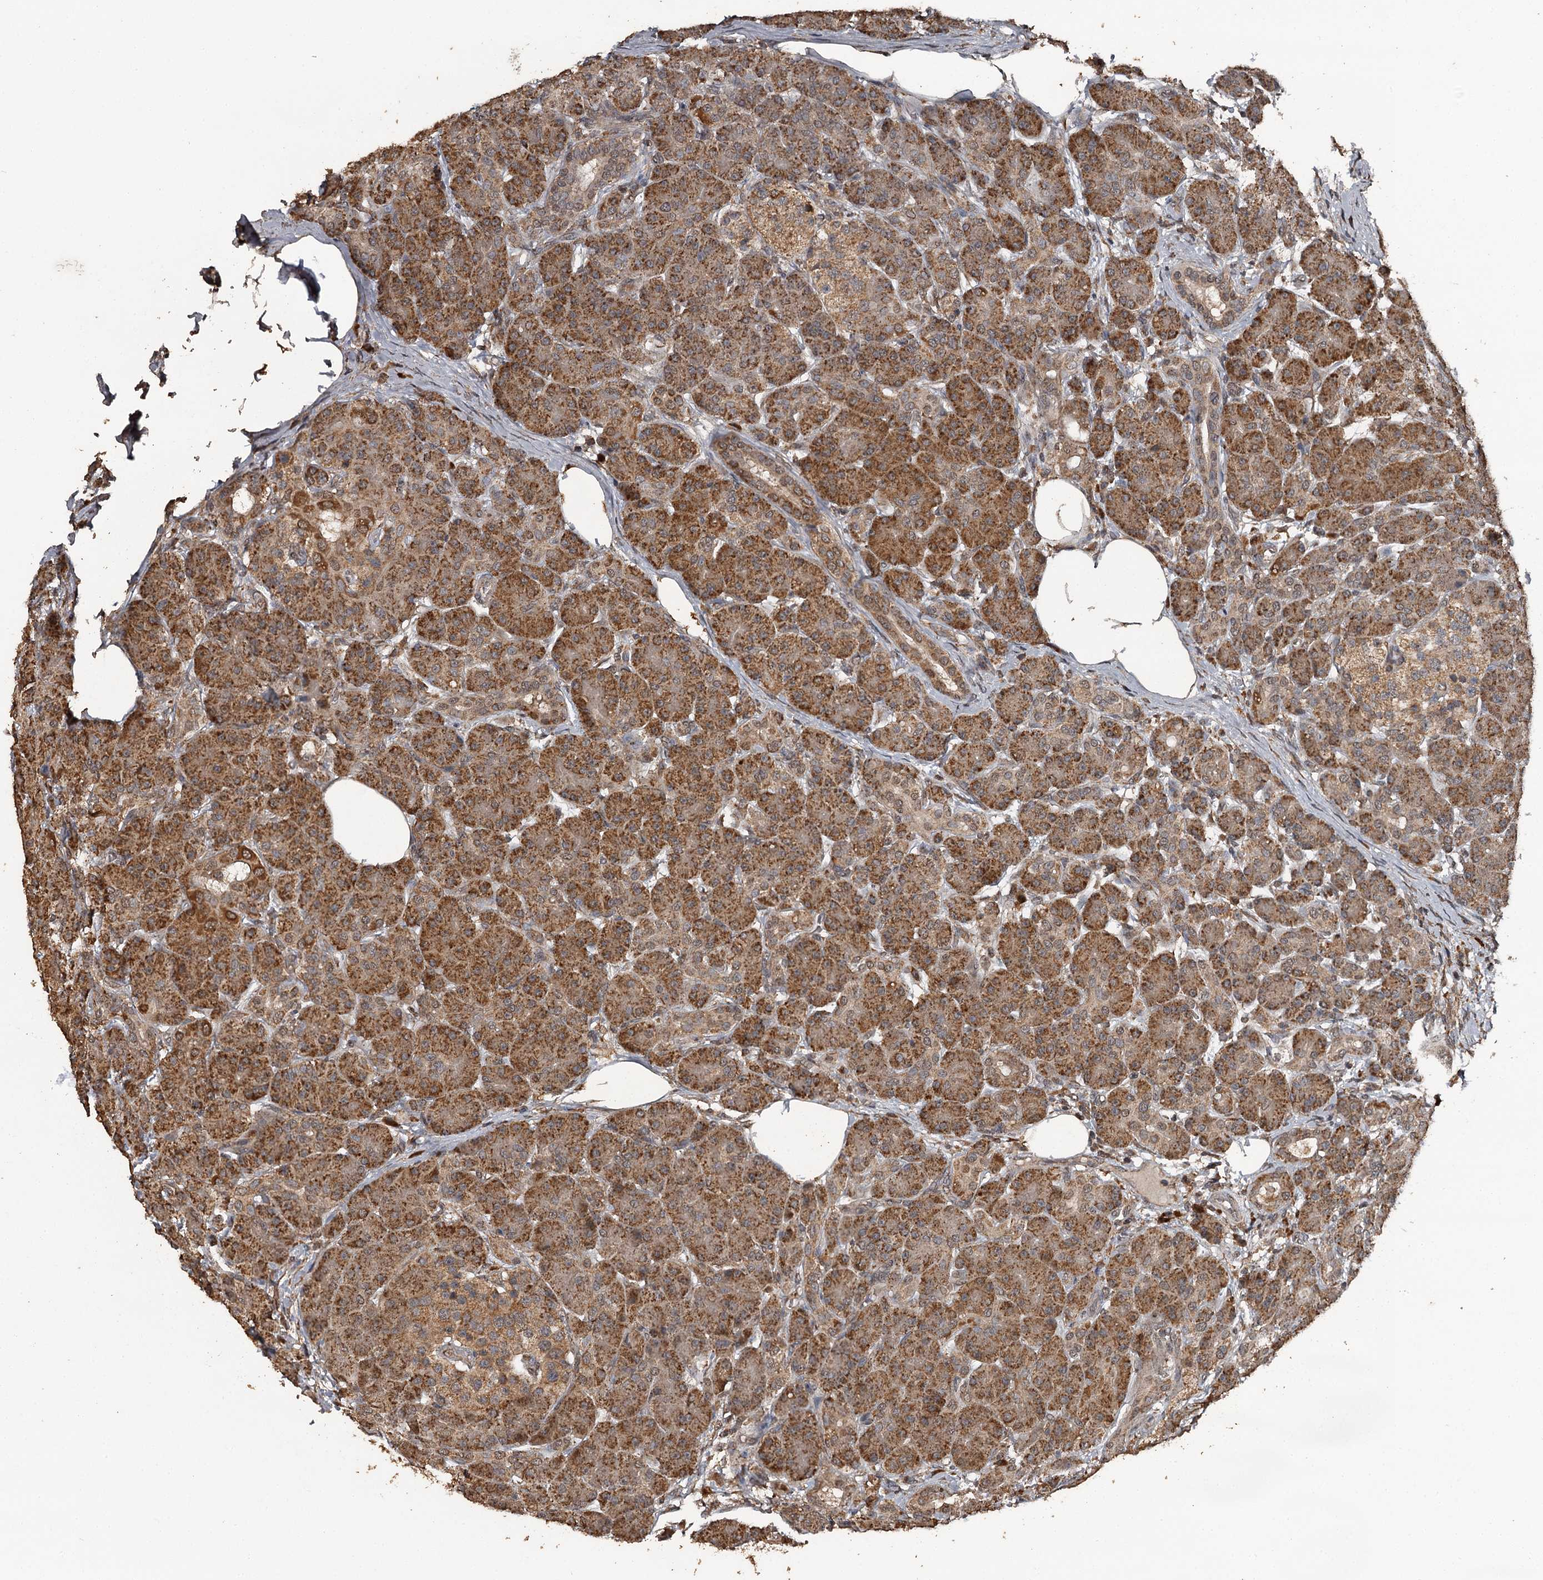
{"staining": {"intensity": "strong", "quantity": ">75%", "location": "cytoplasmic/membranous"}, "tissue": "pancreas", "cell_type": "Exocrine glandular cells", "image_type": "normal", "snomed": [{"axis": "morphology", "description": "Normal tissue, NOS"}, {"axis": "topography", "description": "Pancreas"}], "caption": "Pancreas stained for a protein shows strong cytoplasmic/membranous positivity in exocrine glandular cells.", "gene": "WIPI1", "patient": {"sex": "male", "age": 63}}